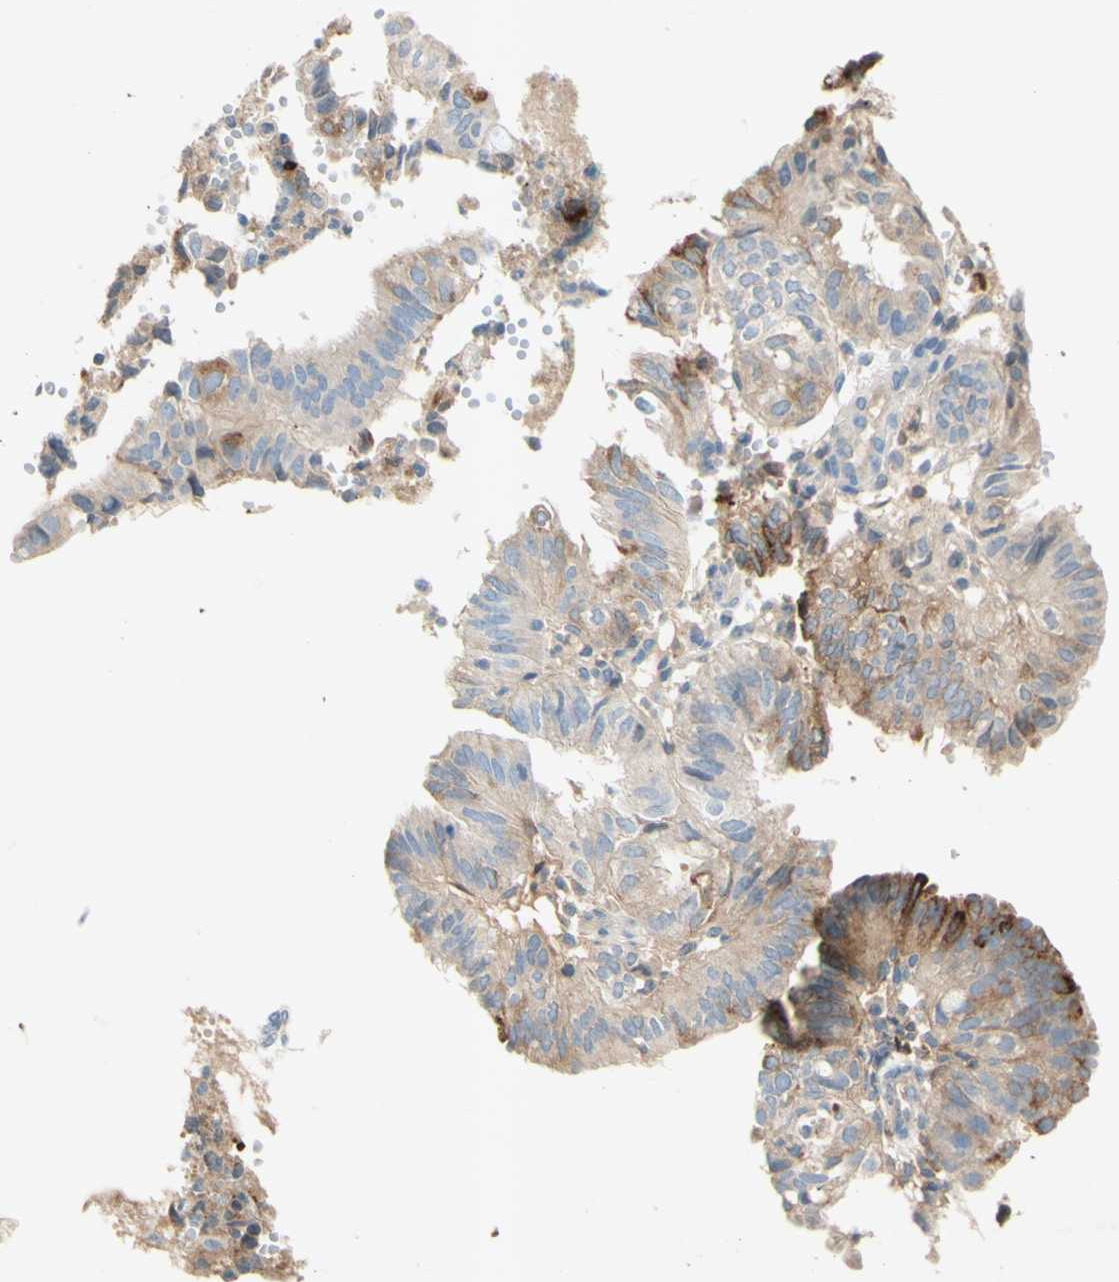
{"staining": {"intensity": "moderate", "quantity": "<25%", "location": "cytoplasmic/membranous"}, "tissue": "endometrial cancer", "cell_type": "Tumor cells", "image_type": "cancer", "snomed": [{"axis": "morphology", "description": "Adenocarcinoma, NOS"}, {"axis": "topography", "description": "Uterus"}], "caption": "Adenocarcinoma (endometrial) stained for a protein (brown) displays moderate cytoplasmic/membranous positive positivity in approximately <25% of tumor cells.", "gene": "GDF15", "patient": {"sex": "female", "age": 60}}